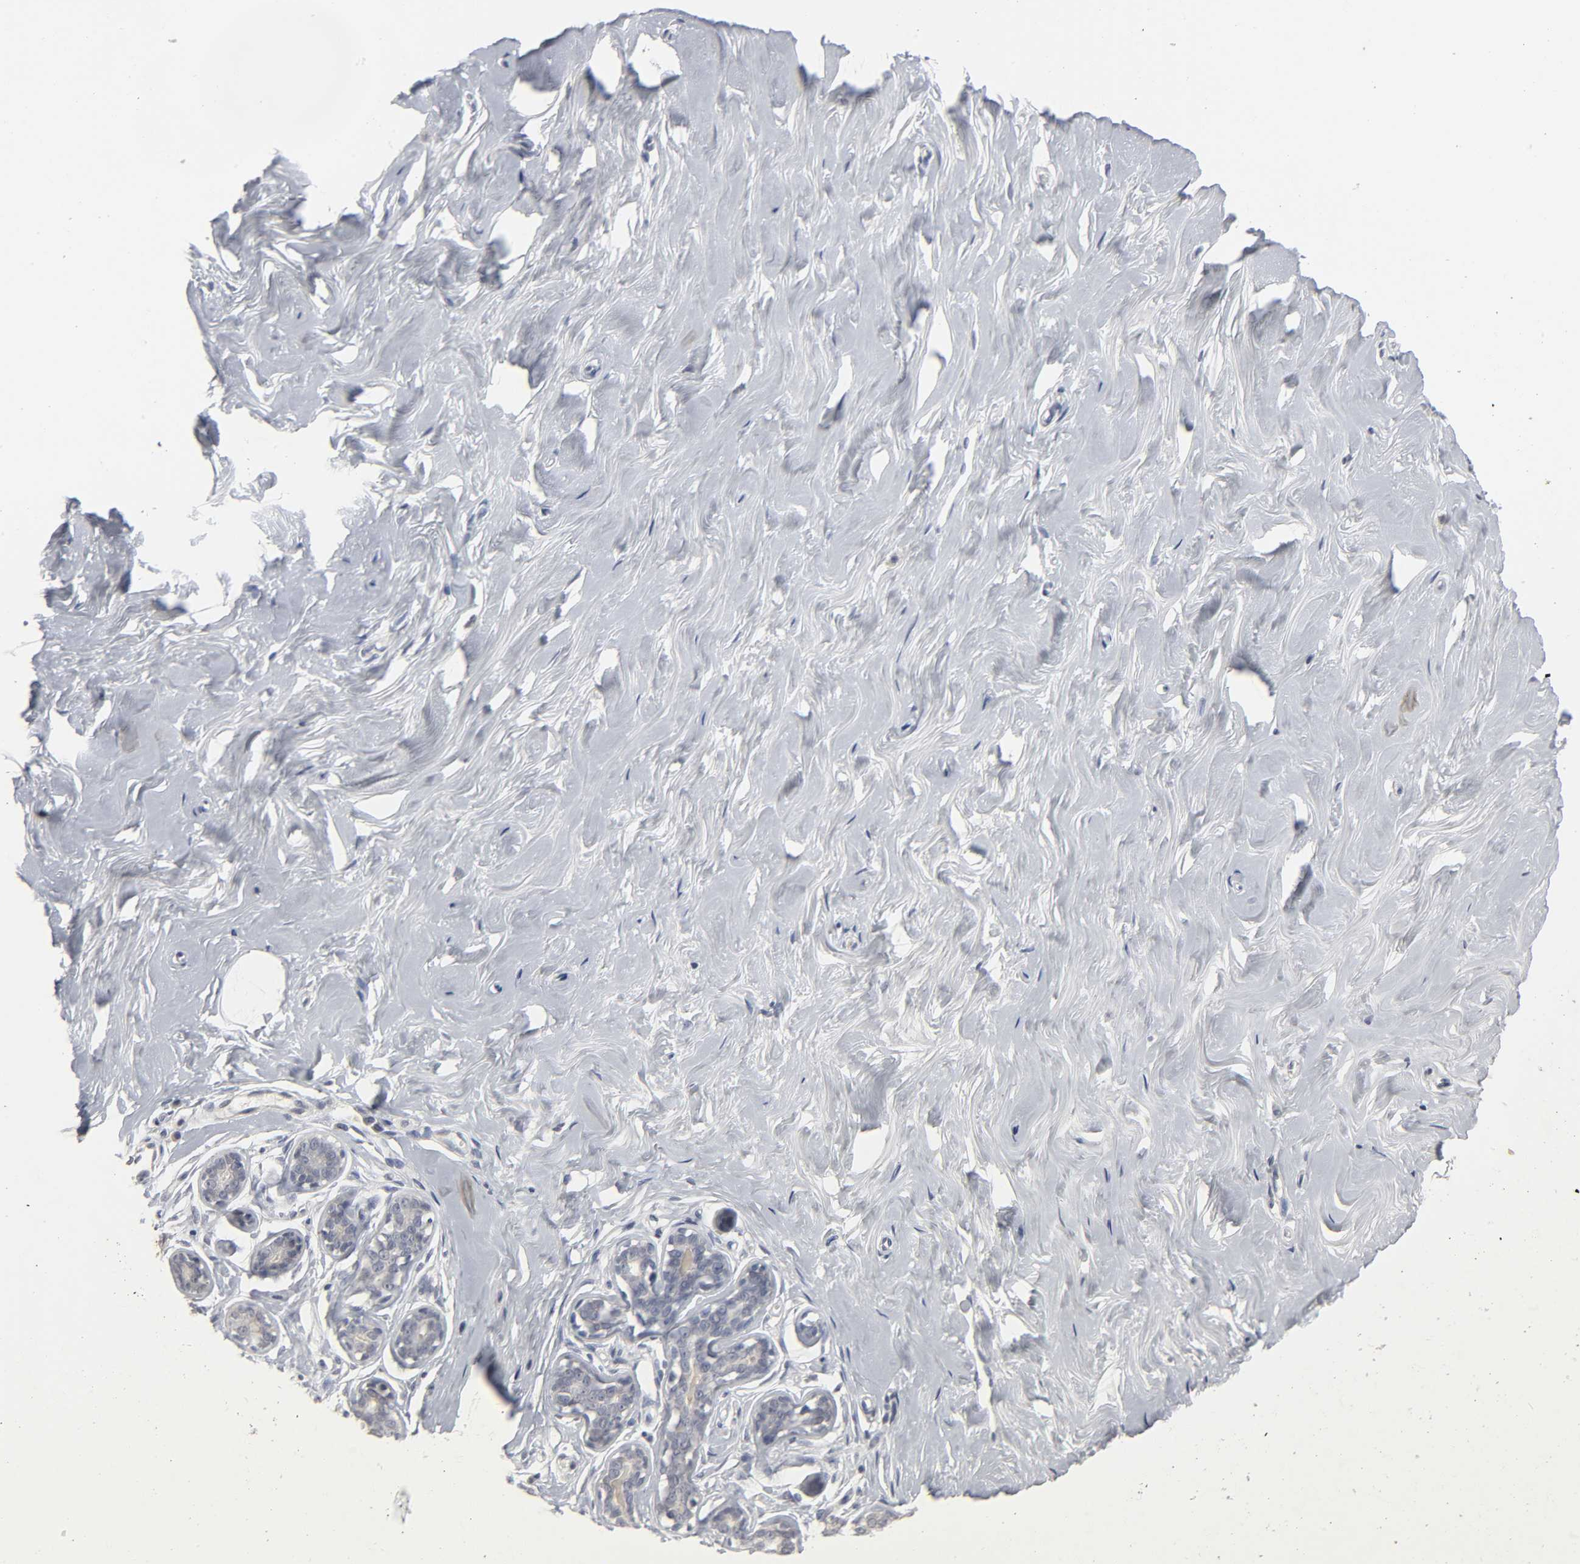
{"staining": {"intensity": "negative", "quantity": "none", "location": "none"}, "tissue": "breast", "cell_type": "Adipocytes", "image_type": "normal", "snomed": [{"axis": "morphology", "description": "Normal tissue, NOS"}, {"axis": "topography", "description": "Breast"}], "caption": "Protein analysis of unremarkable breast exhibits no significant positivity in adipocytes.", "gene": "TCAP", "patient": {"sex": "female", "age": 23}}